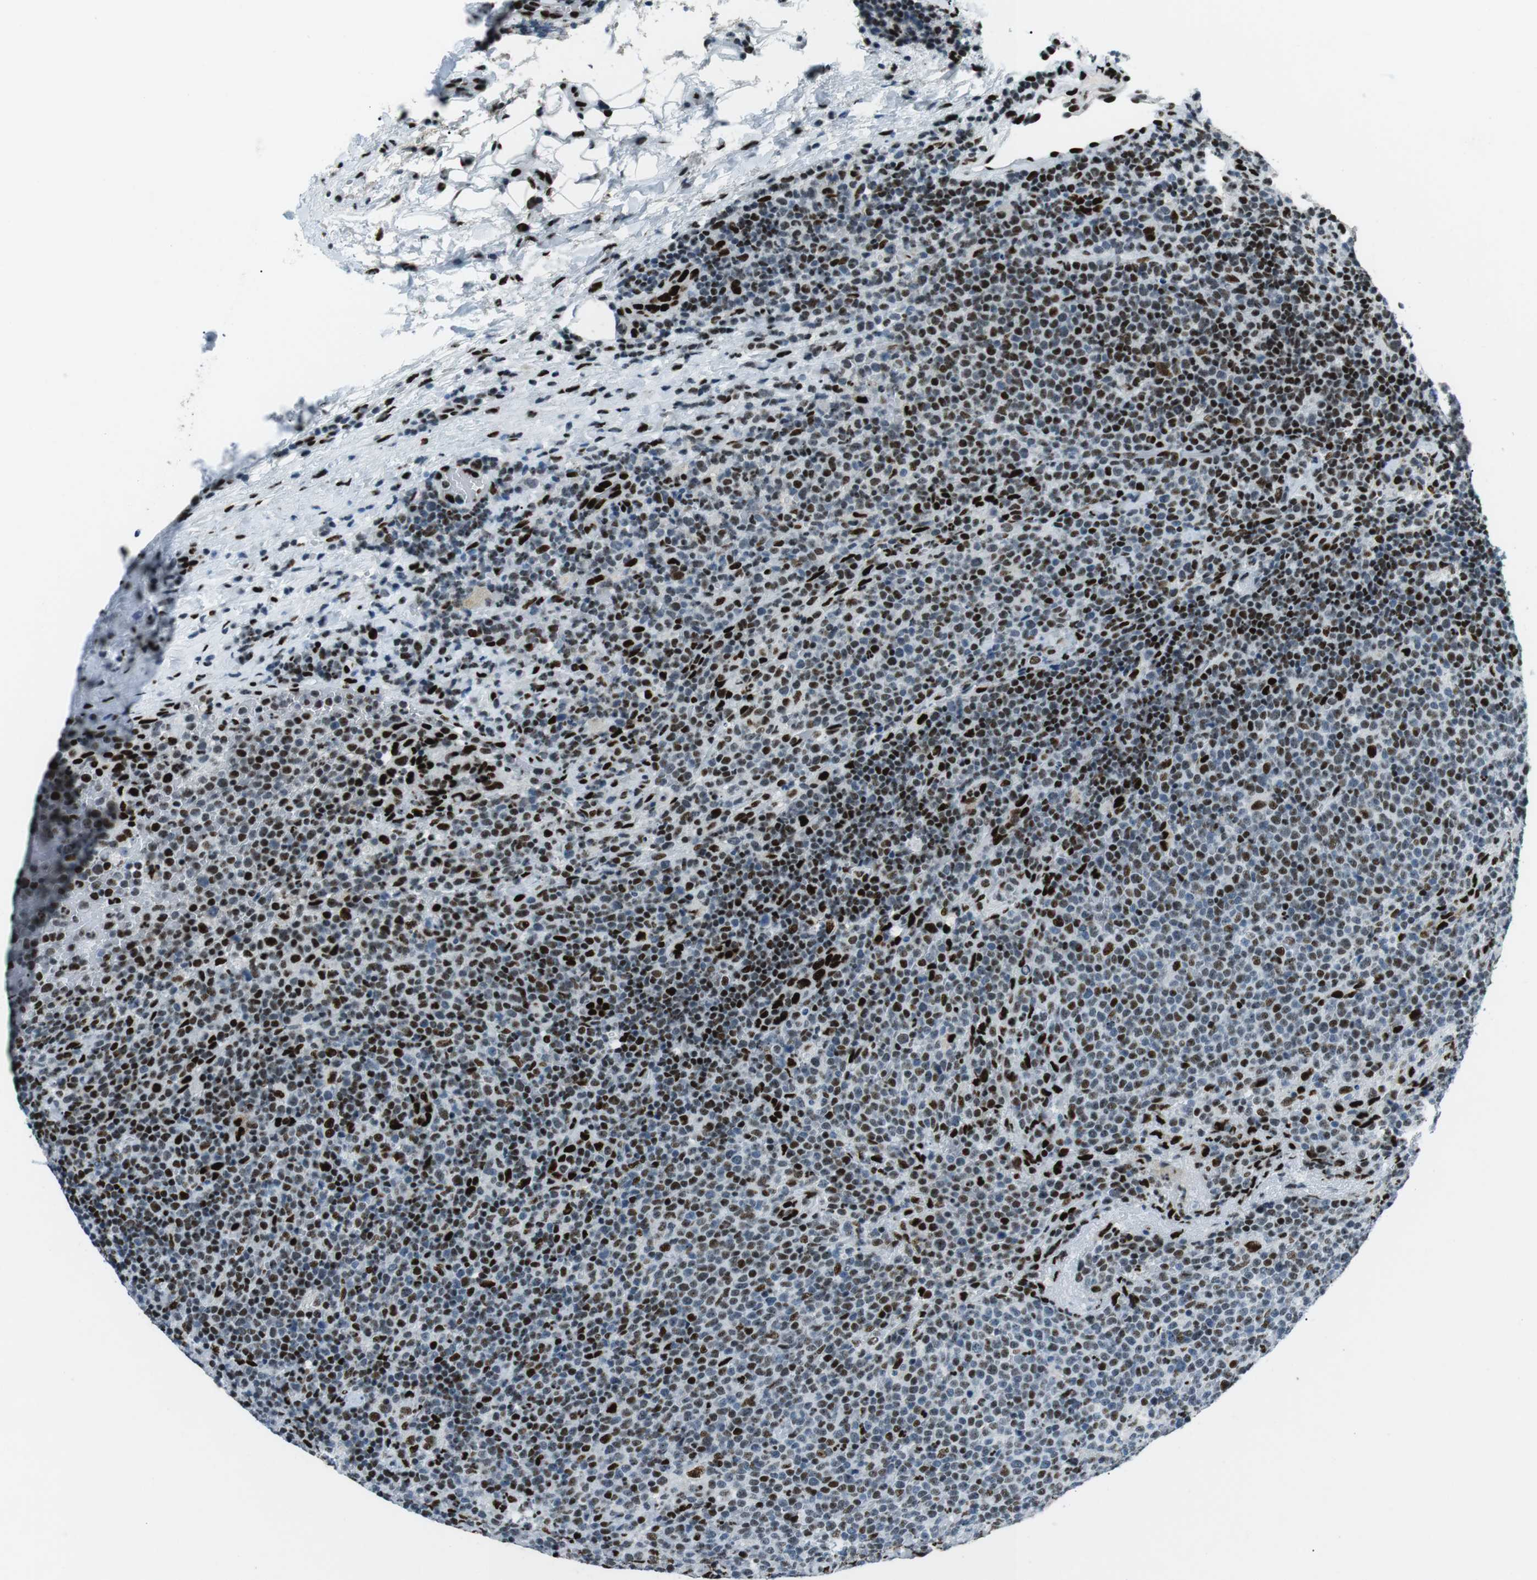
{"staining": {"intensity": "moderate", "quantity": ">75%", "location": "nuclear"}, "tissue": "lymphoma", "cell_type": "Tumor cells", "image_type": "cancer", "snomed": [{"axis": "morphology", "description": "Malignant lymphoma, non-Hodgkin's type, High grade"}, {"axis": "topography", "description": "Lymph node"}], "caption": "The micrograph exhibits staining of malignant lymphoma, non-Hodgkin's type (high-grade), revealing moderate nuclear protein positivity (brown color) within tumor cells.", "gene": "PML", "patient": {"sex": "male", "age": 61}}